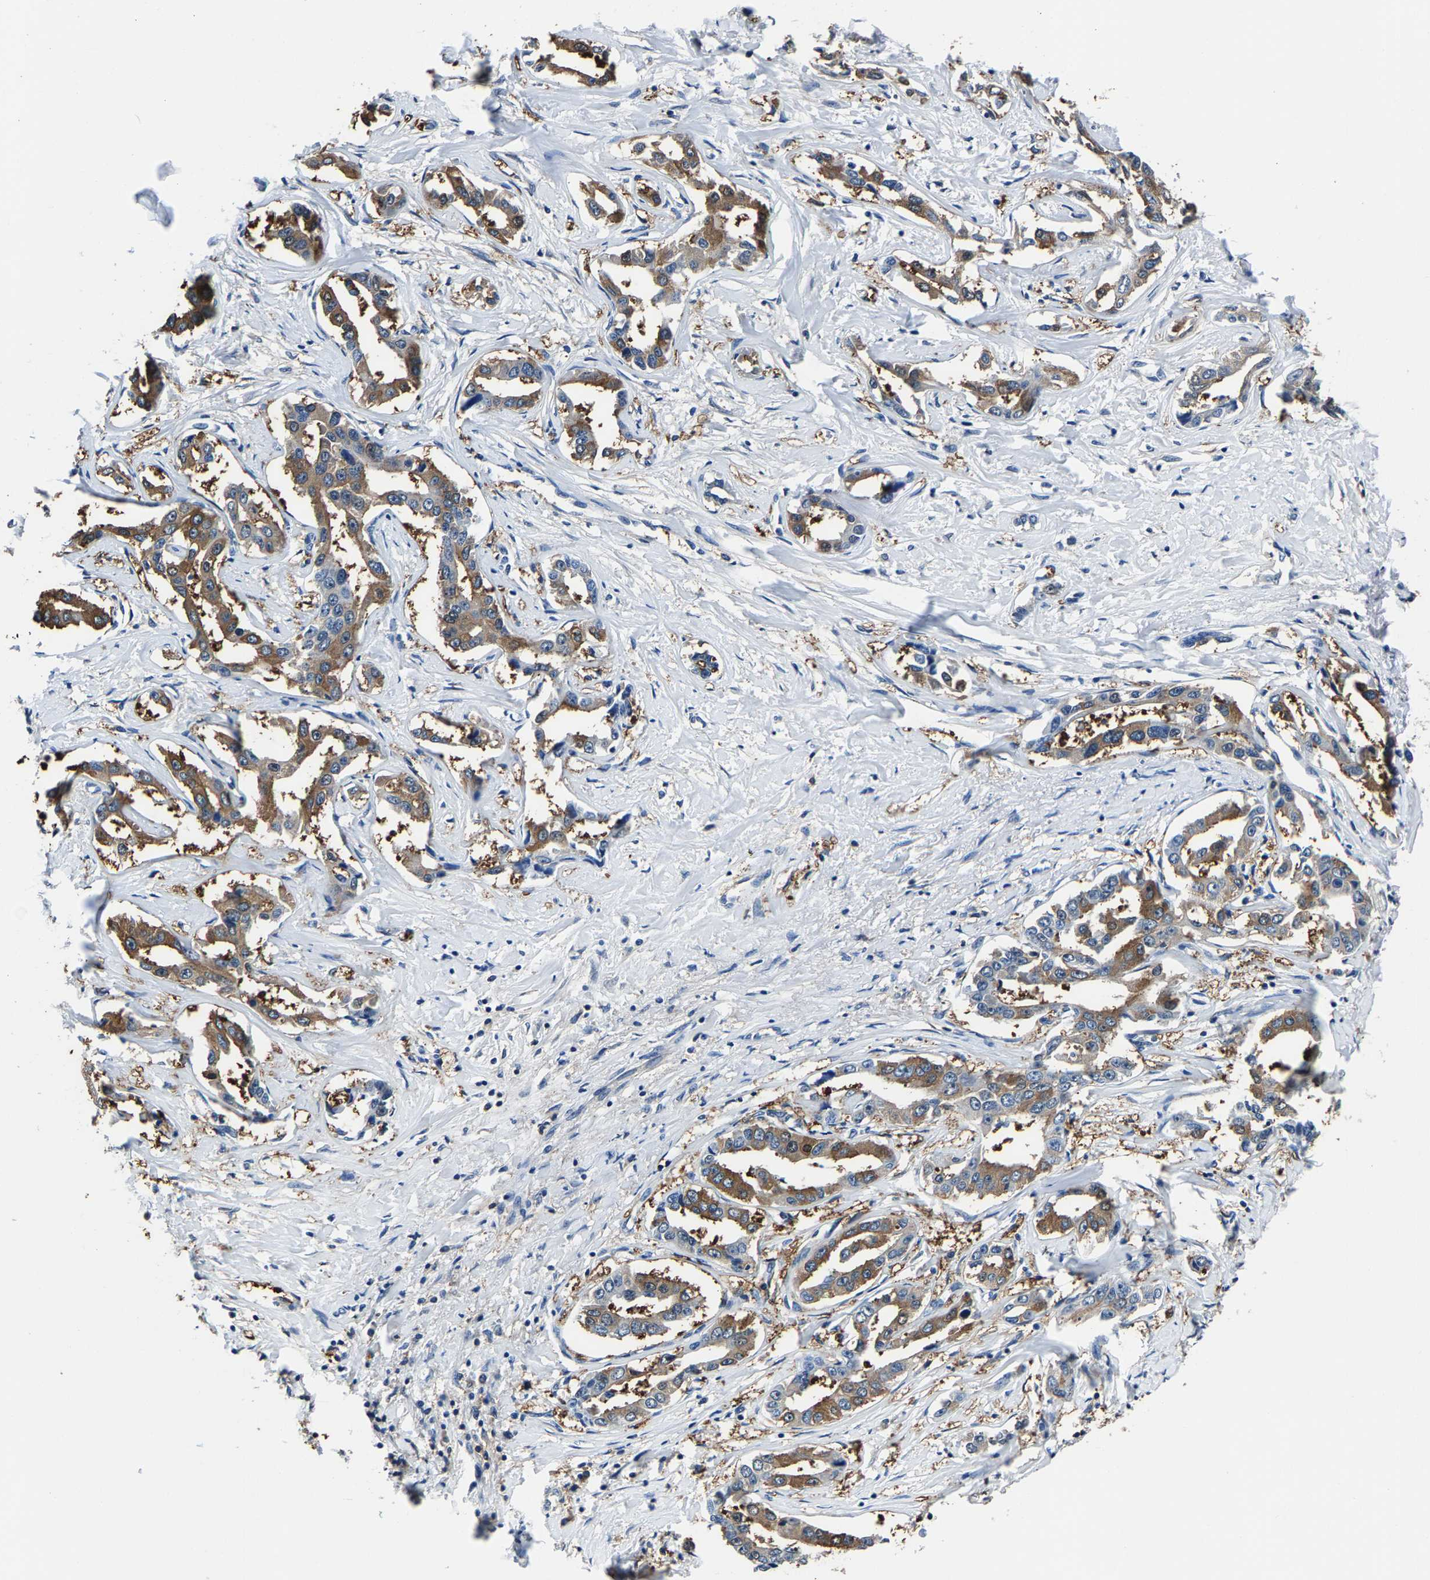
{"staining": {"intensity": "moderate", "quantity": ">75%", "location": "cytoplasmic/membranous"}, "tissue": "liver cancer", "cell_type": "Tumor cells", "image_type": "cancer", "snomed": [{"axis": "morphology", "description": "Cholangiocarcinoma"}, {"axis": "topography", "description": "Liver"}], "caption": "The immunohistochemical stain labels moderate cytoplasmic/membranous positivity in tumor cells of liver cholangiocarcinoma tissue.", "gene": "ALDOB", "patient": {"sex": "male", "age": 59}}